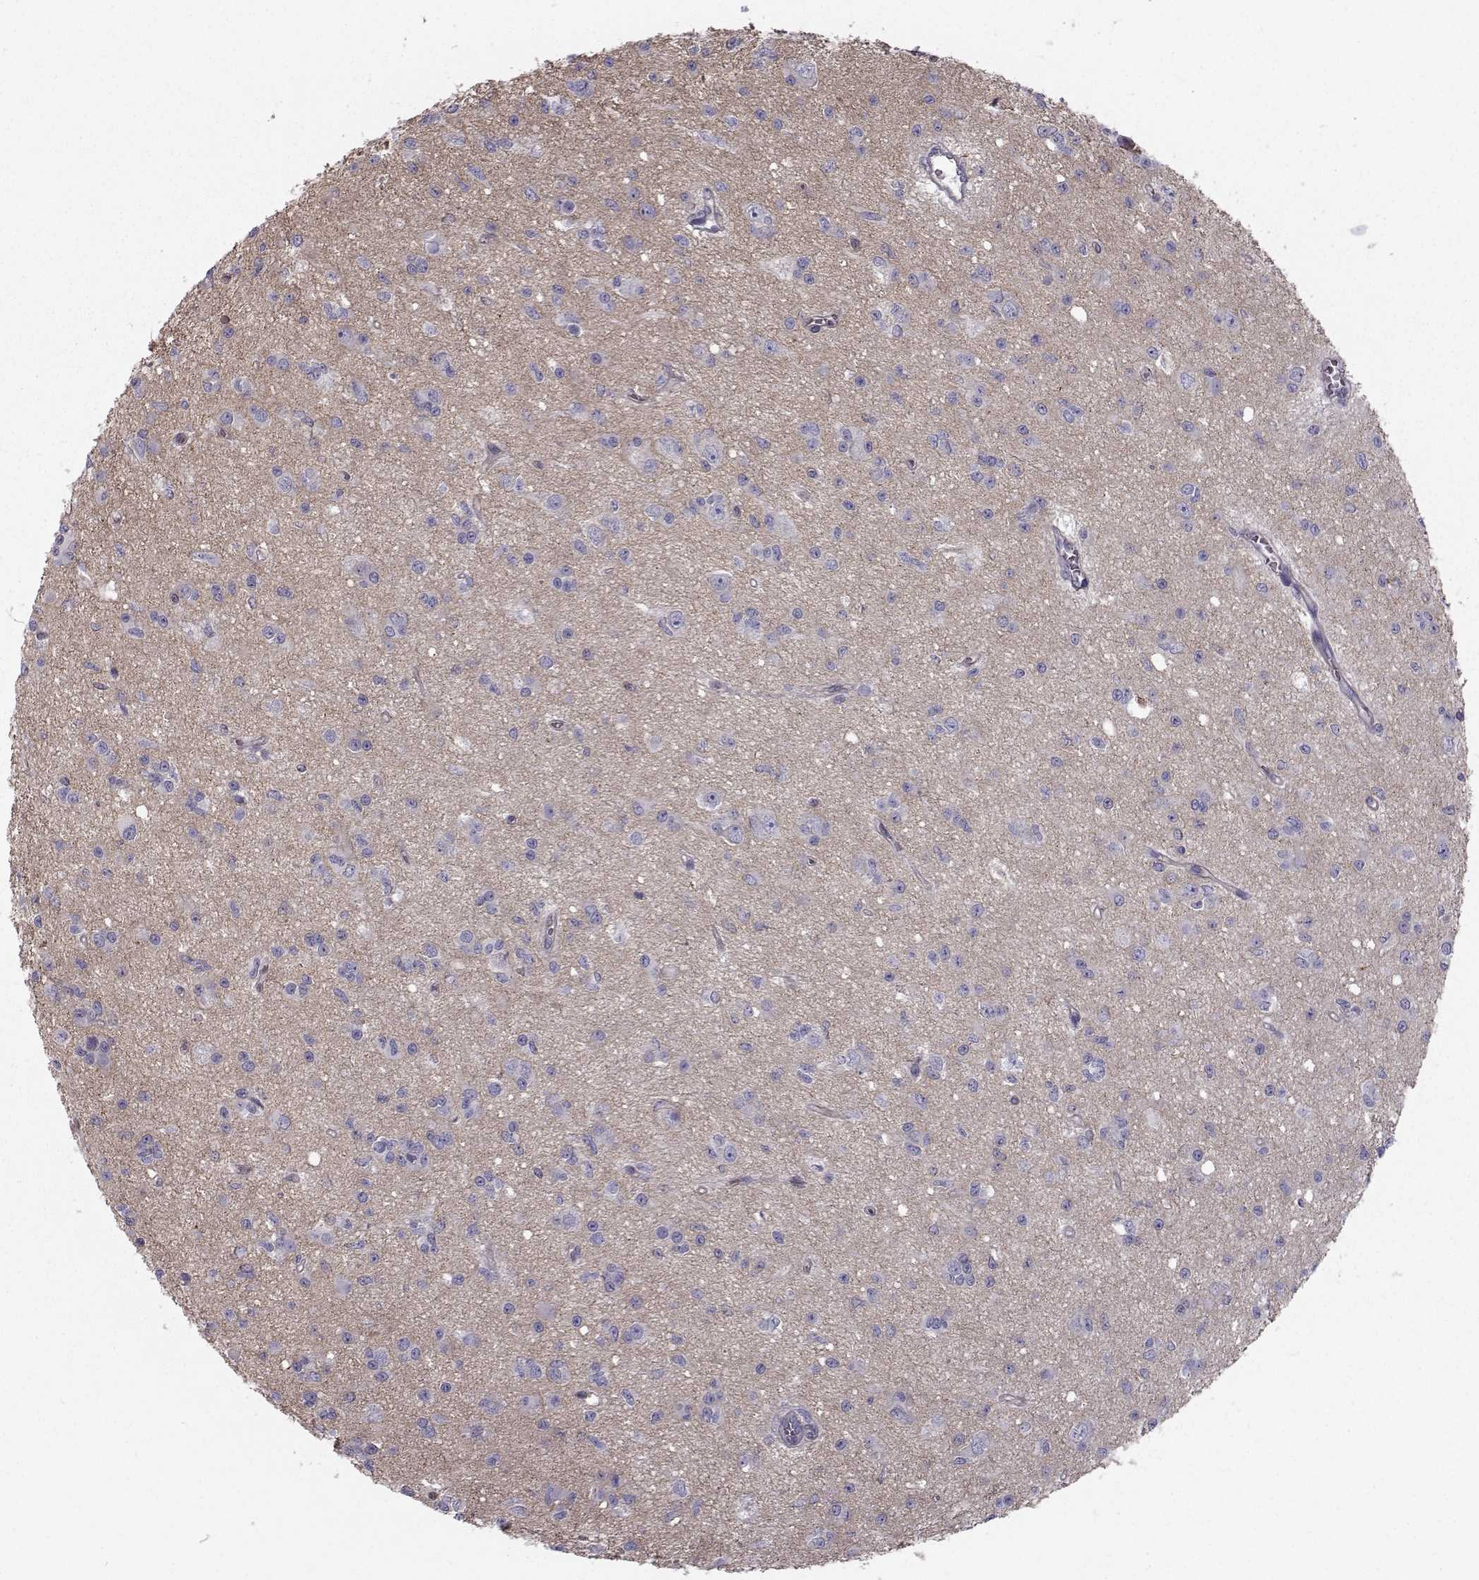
{"staining": {"intensity": "negative", "quantity": "none", "location": "none"}, "tissue": "glioma", "cell_type": "Tumor cells", "image_type": "cancer", "snomed": [{"axis": "morphology", "description": "Glioma, malignant, Low grade"}, {"axis": "topography", "description": "Brain"}], "caption": "The immunohistochemistry image has no significant staining in tumor cells of low-grade glioma (malignant) tissue.", "gene": "QPCT", "patient": {"sex": "female", "age": 45}}